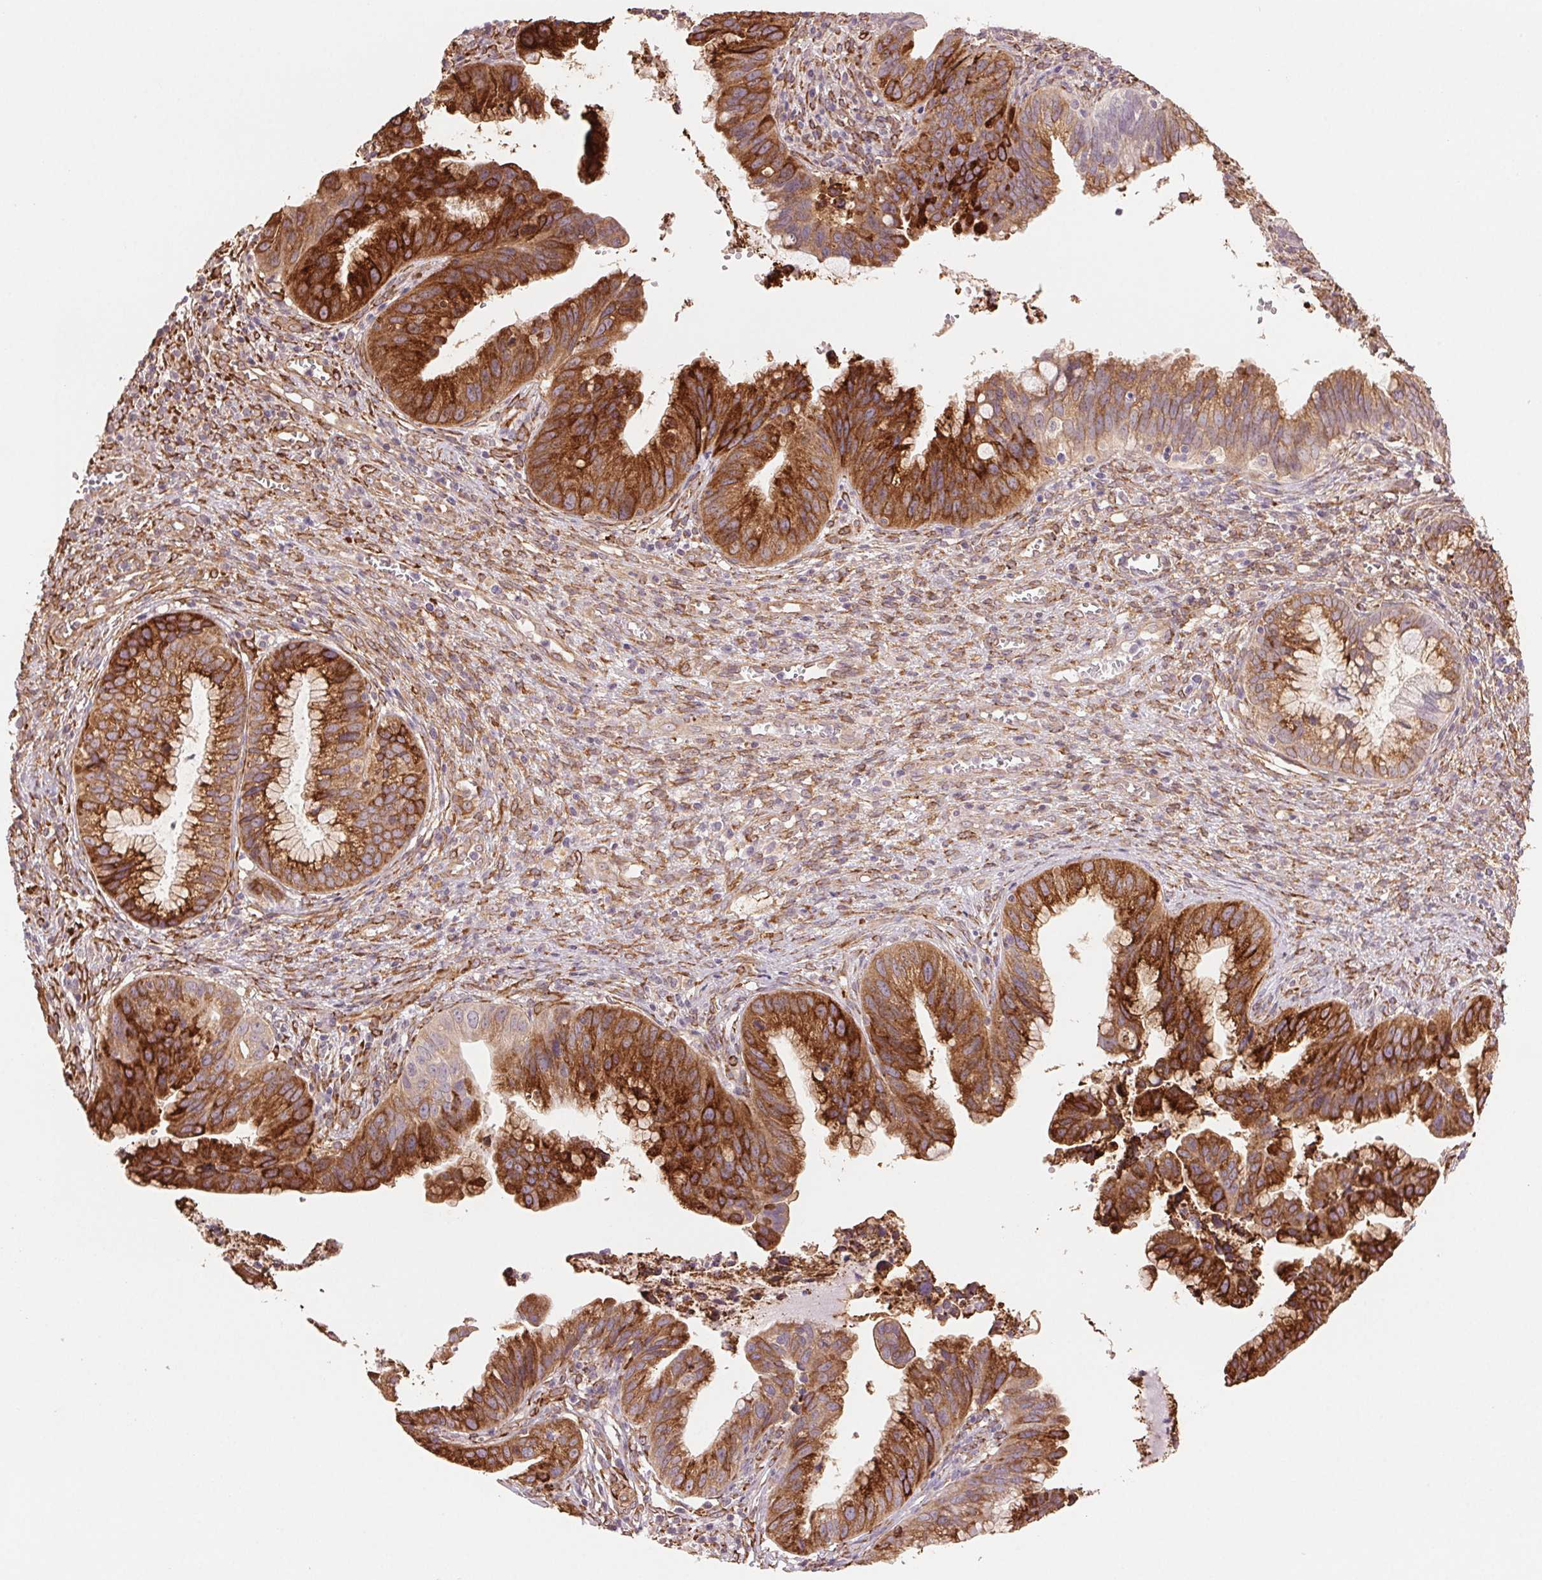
{"staining": {"intensity": "strong", "quantity": "25%-75%", "location": "cytoplasmic/membranous"}, "tissue": "cervical cancer", "cell_type": "Tumor cells", "image_type": "cancer", "snomed": [{"axis": "morphology", "description": "Adenocarcinoma, NOS"}, {"axis": "topography", "description": "Cervix"}], "caption": "About 25%-75% of tumor cells in cervical cancer display strong cytoplasmic/membranous protein positivity as visualized by brown immunohistochemical staining.", "gene": "FKBP10", "patient": {"sex": "female", "age": 34}}